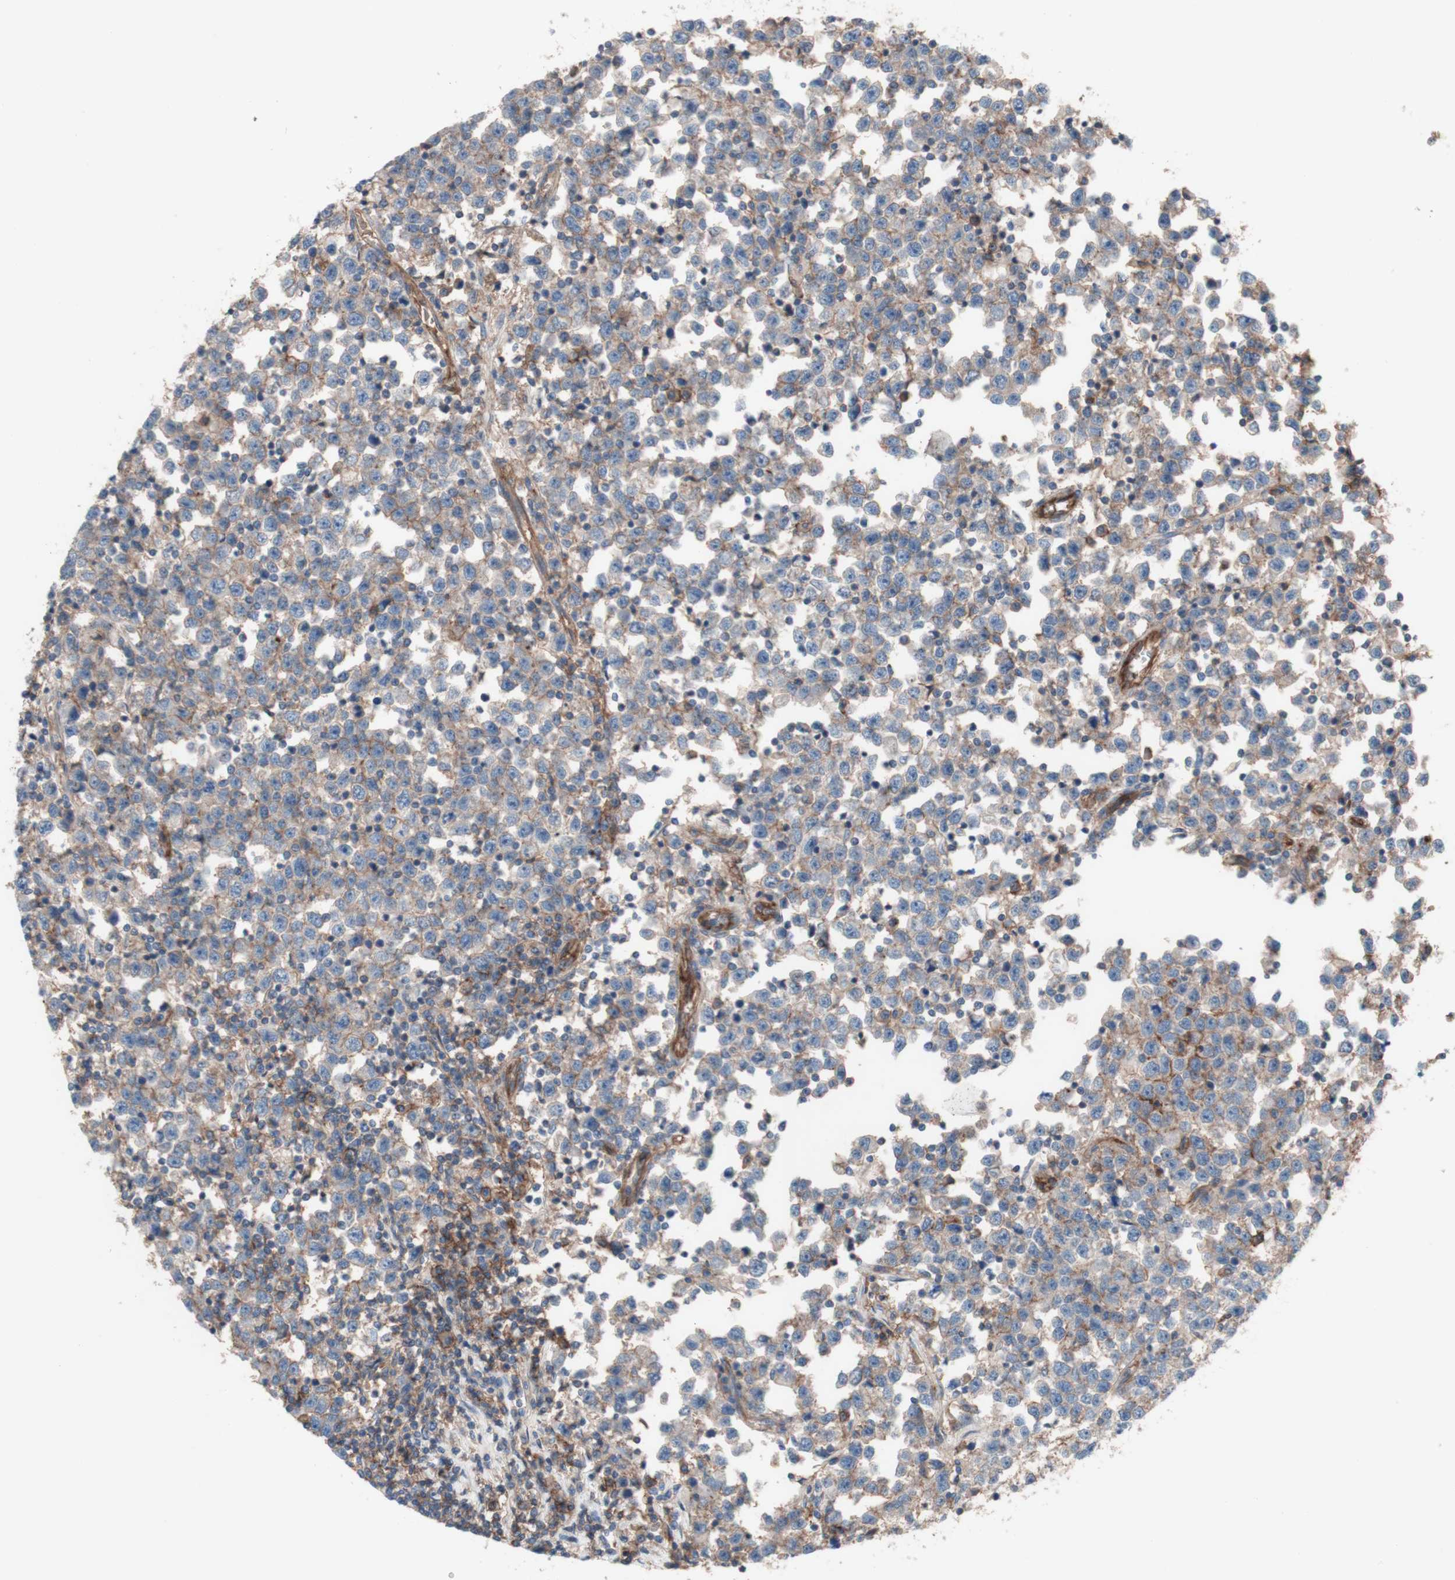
{"staining": {"intensity": "moderate", "quantity": "25%-75%", "location": "cytoplasmic/membranous"}, "tissue": "testis cancer", "cell_type": "Tumor cells", "image_type": "cancer", "snomed": [{"axis": "morphology", "description": "Seminoma, NOS"}, {"axis": "topography", "description": "Testis"}], "caption": "Testis cancer (seminoma) tissue reveals moderate cytoplasmic/membranous expression in about 25%-75% of tumor cells (DAB IHC, brown staining for protein, blue staining for nuclei).", "gene": "CD46", "patient": {"sex": "male", "age": 43}}